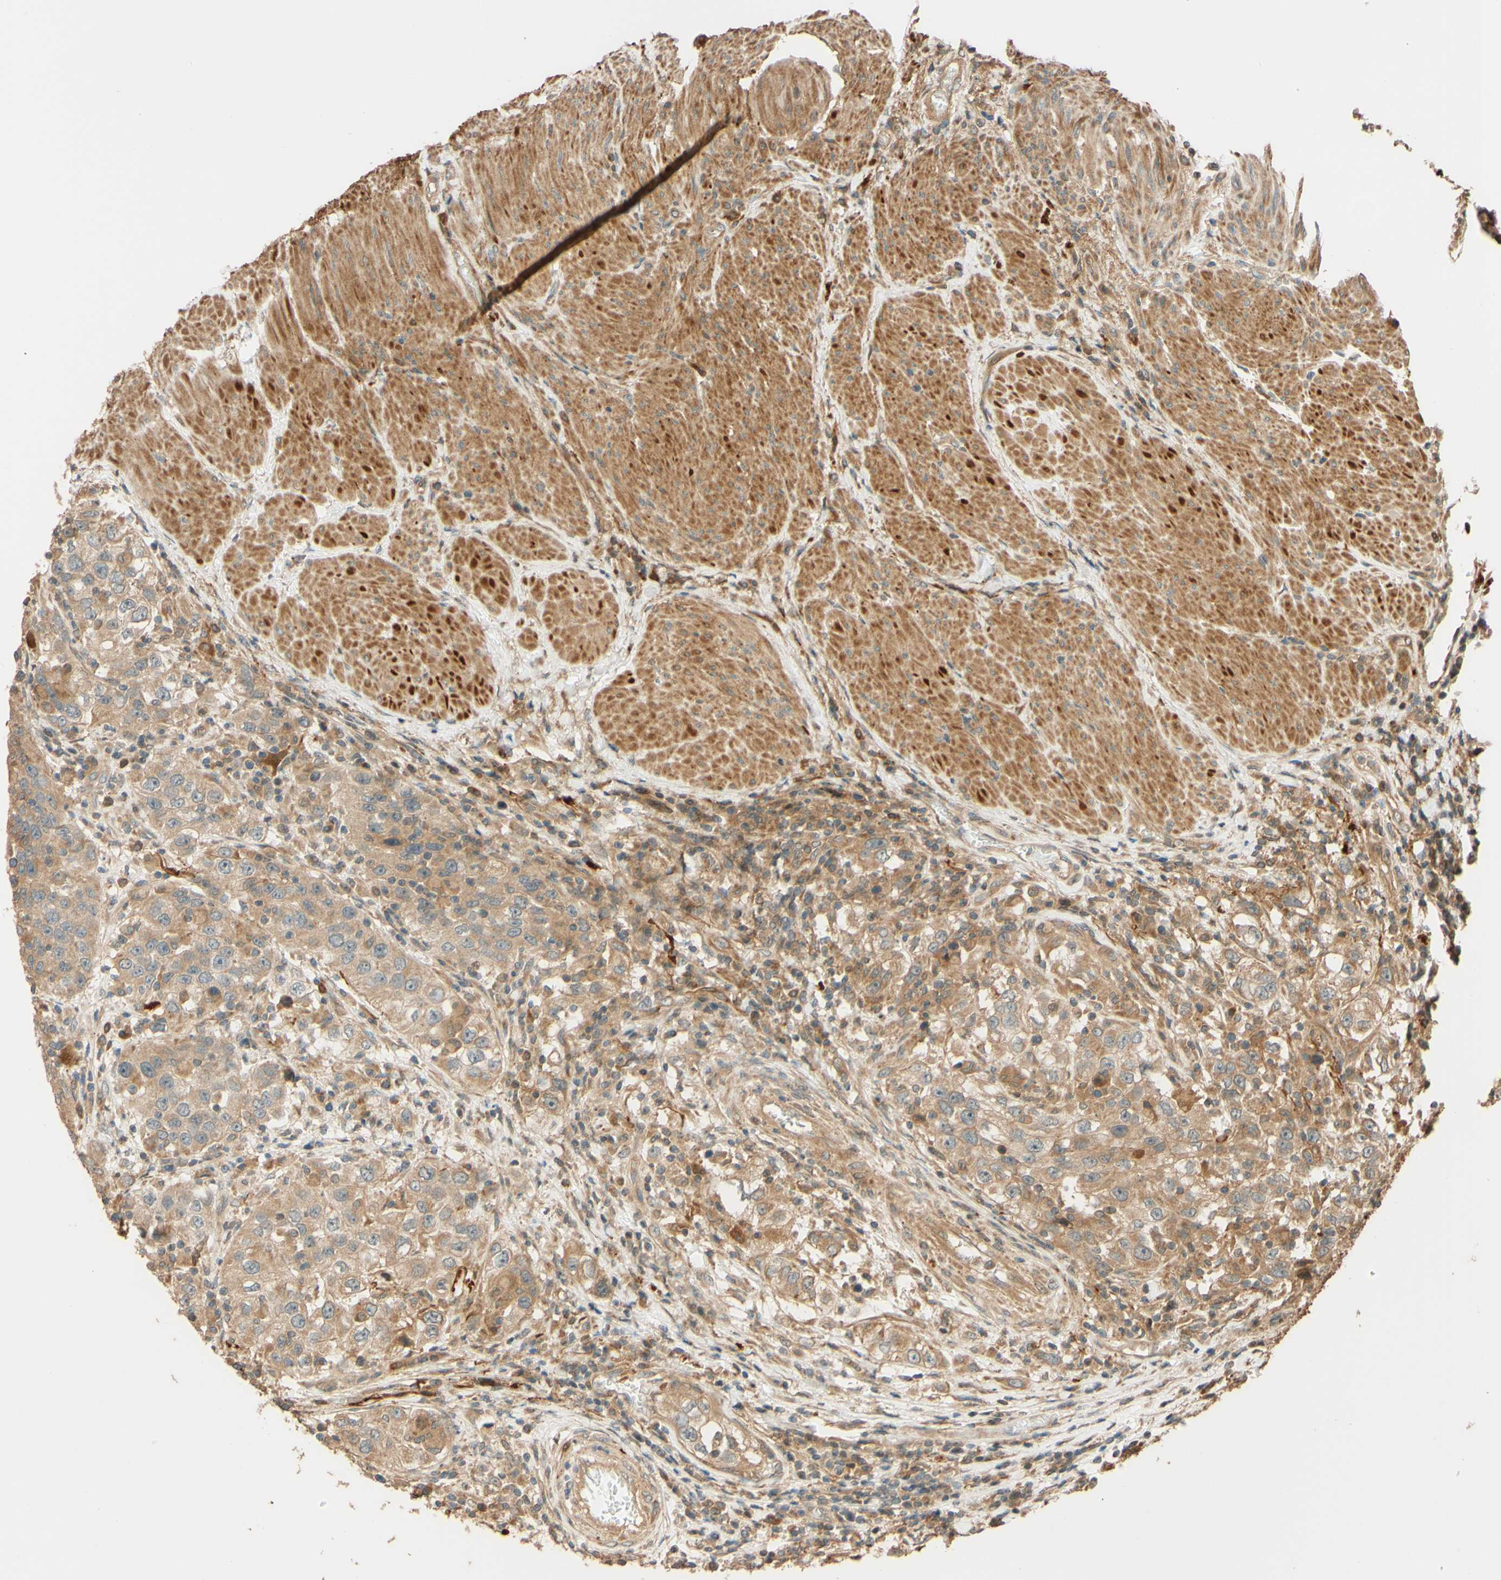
{"staining": {"intensity": "moderate", "quantity": ">75%", "location": "cytoplasmic/membranous"}, "tissue": "urothelial cancer", "cell_type": "Tumor cells", "image_type": "cancer", "snomed": [{"axis": "morphology", "description": "Urothelial carcinoma, High grade"}, {"axis": "topography", "description": "Urinary bladder"}], "caption": "Human urothelial cancer stained with a protein marker reveals moderate staining in tumor cells.", "gene": "RNF19A", "patient": {"sex": "female", "age": 80}}